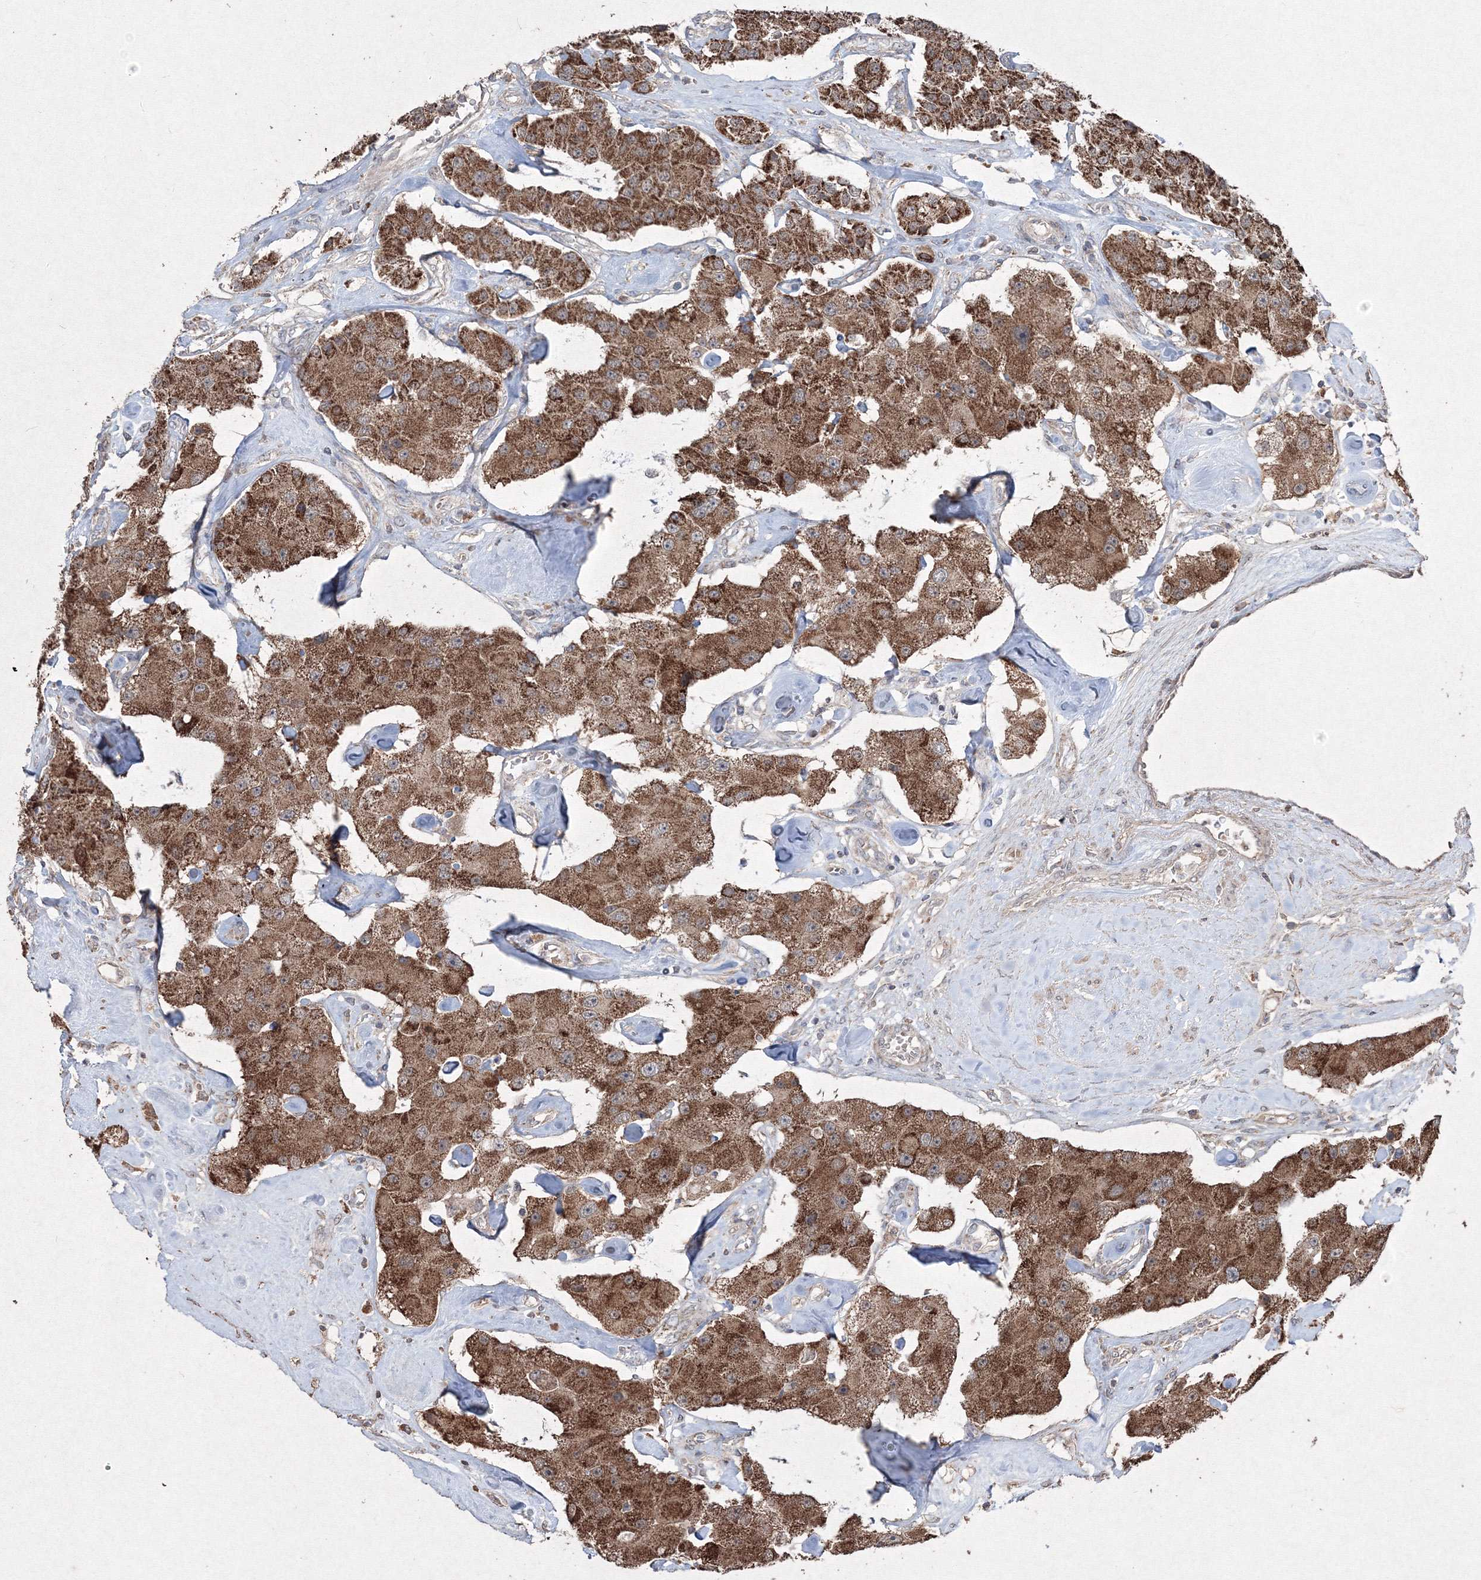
{"staining": {"intensity": "strong", "quantity": ">75%", "location": "cytoplasmic/membranous"}, "tissue": "carcinoid", "cell_type": "Tumor cells", "image_type": "cancer", "snomed": [{"axis": "morphology", "description": "Carcinoid, malignant, NOS"}, {"axis": "topography", "description": "Pancreas"}], "caption": "DAB immunohistochemical staining of human malignant carcinoid exhibits strong cytoplasmic/membranous protein positivity in approximately >75% of tumor cells. The staining is performed using DAB (3,3'-diaminobenzidine) brown chromogen to label protein expression. The nuclei are counter-stained blue using hematoxylin.", "gene": "GRSF1", "patient": {"sex": "male", "age": 41}}